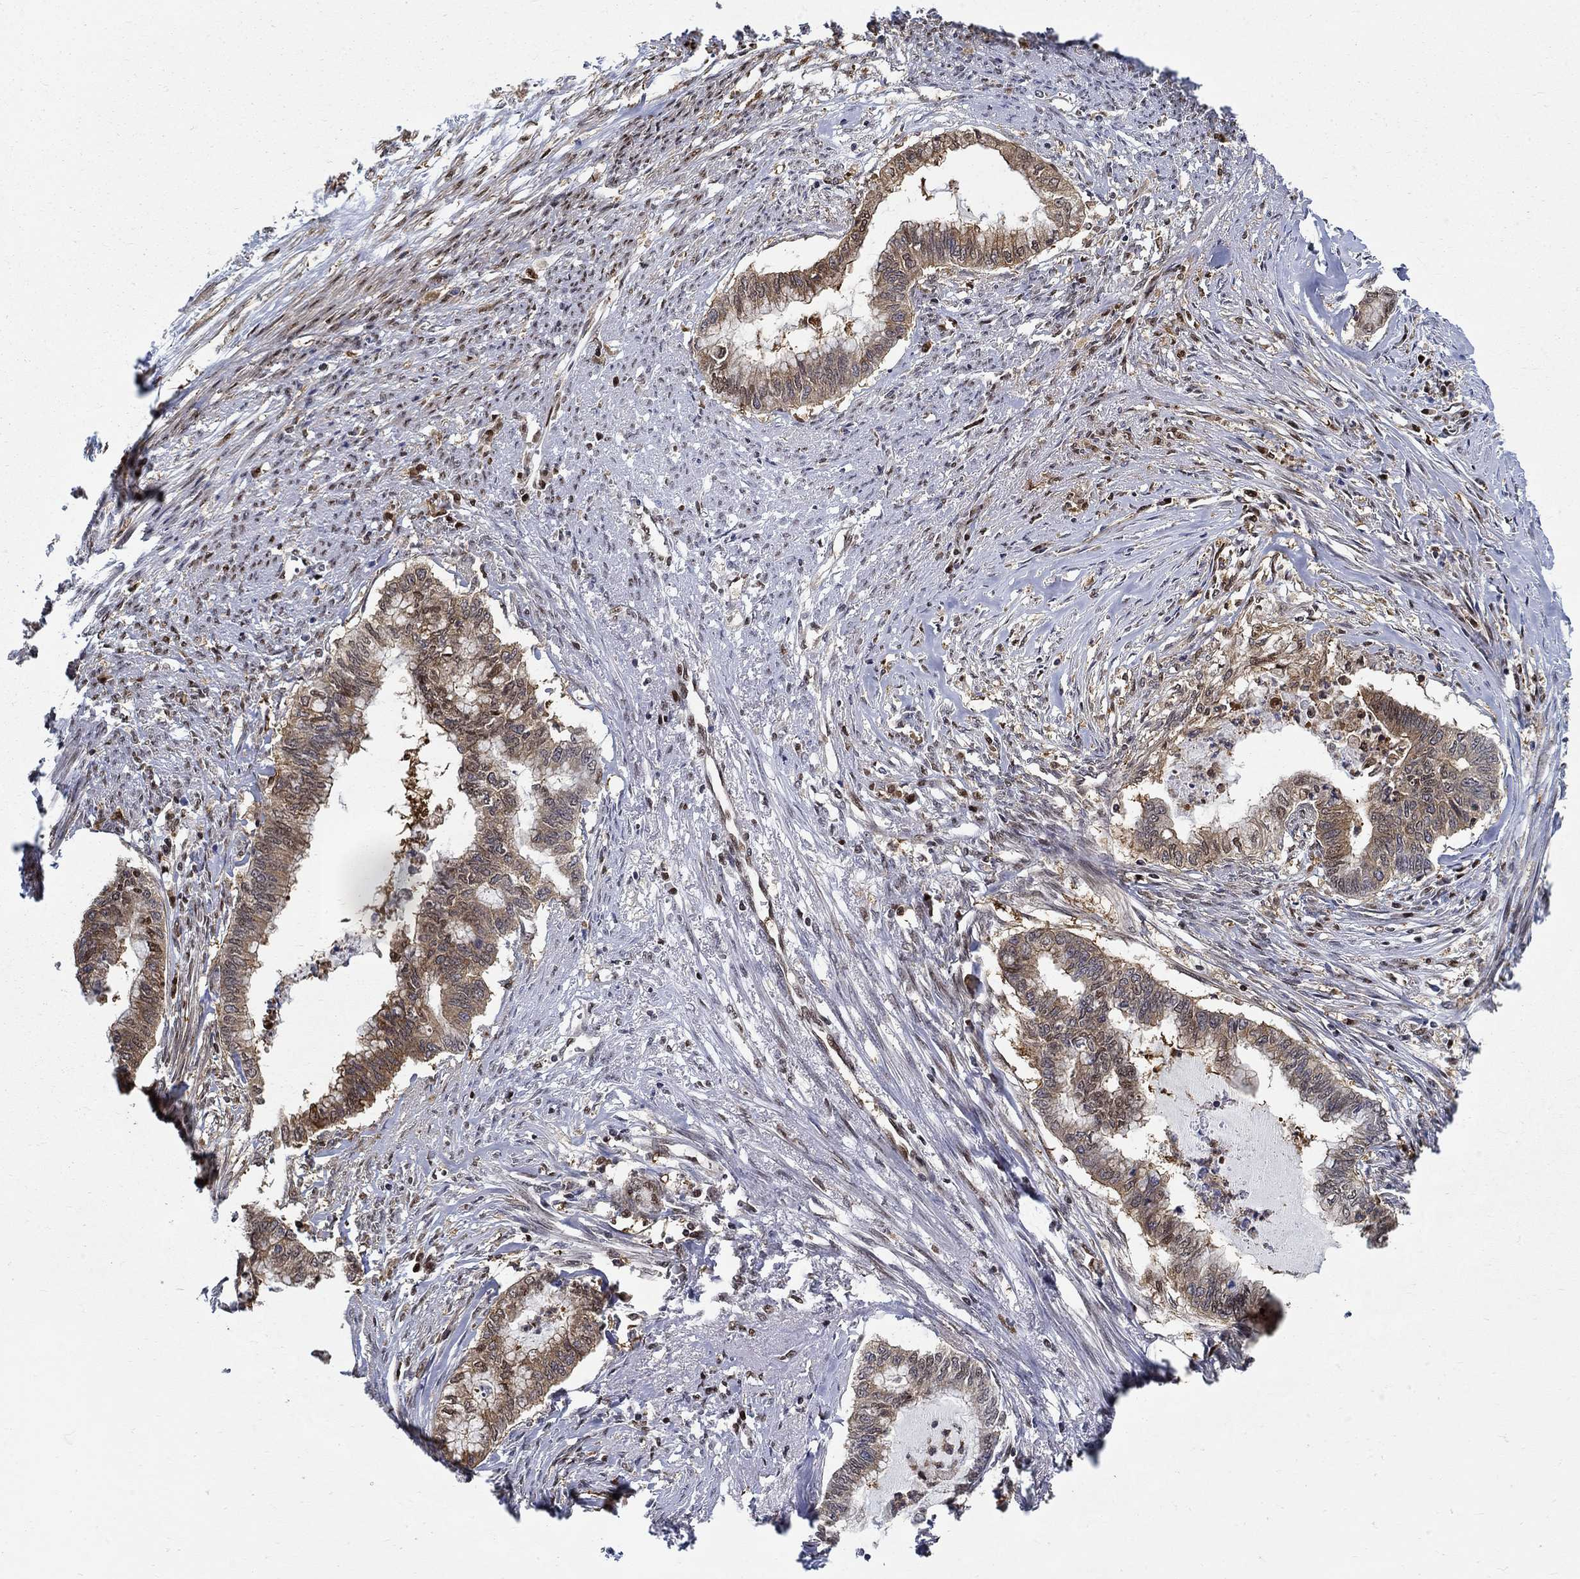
{"staining": {"intensity": "moderate", "quantity": "25%-75%", "location": "cytoplasmic/membranous"}, "tissue": "endometrial cancer", "cell_type": "Tumor cells", "image_type": "cancer", "snomed": [{"axis": "morphology", "description": "Adenocarcinoma, NOS"}, {"axis": "topography", "description": "Endometrium"}], "caption": "The micrograph demonstrates a brown stain indicating the presence of a protein in the cytoplasmic/membranous of tumor cells in adenocarcinoma (endometrial). The staining was performed using DAB (3,3'-diaminobenzidine) to visualize the protein expression in brown, while the nuclei were stained in blue with hematoxylin (Magnification: 20x).", "gene": "ZNF594", "patient": {"sex": "female", "age": 79}}